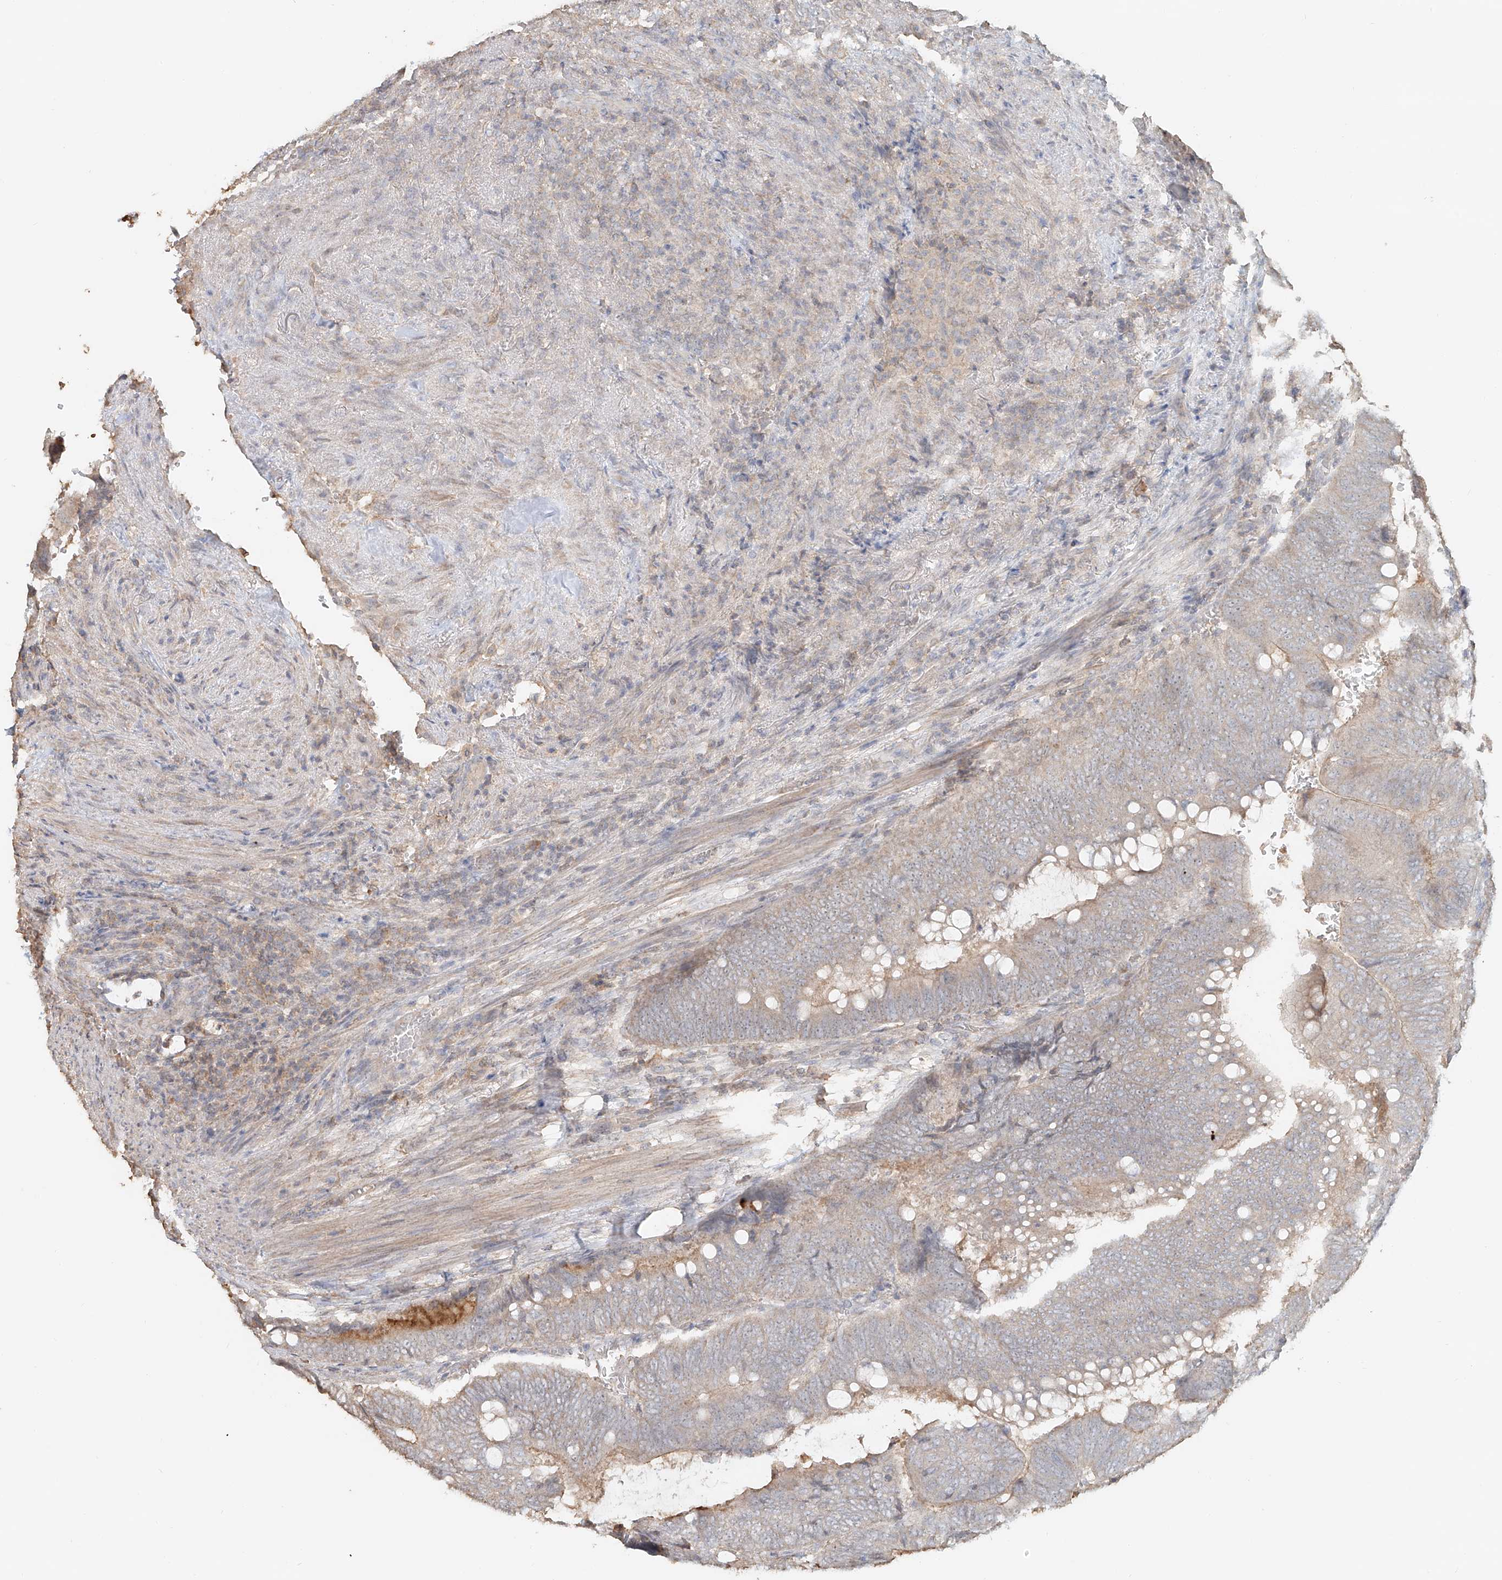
{"staining": {"intensity": "negative", "quantity": "none", "location": "none"}, "tissue": "colorectal cancer", "cell_type": "Tumor cells", "image_type": "cancer", "snomed": [{"axis": "morphology", "description": "Normal tissue, NOS"}, {"axis": "morphology", "description": "Adenocarcinoma, NOS"}, {"axis": "topography", "description": "Rectum"}, {"axis": "topography", "description": "Peripheral nerve tissue"}], "caption": "Protein analysis of adenocarcinoma (colorectal) reveals no significant positivity in tumor cells.", "gene": "NPHS1", "patient": {"sex": "male", "age": 92}}